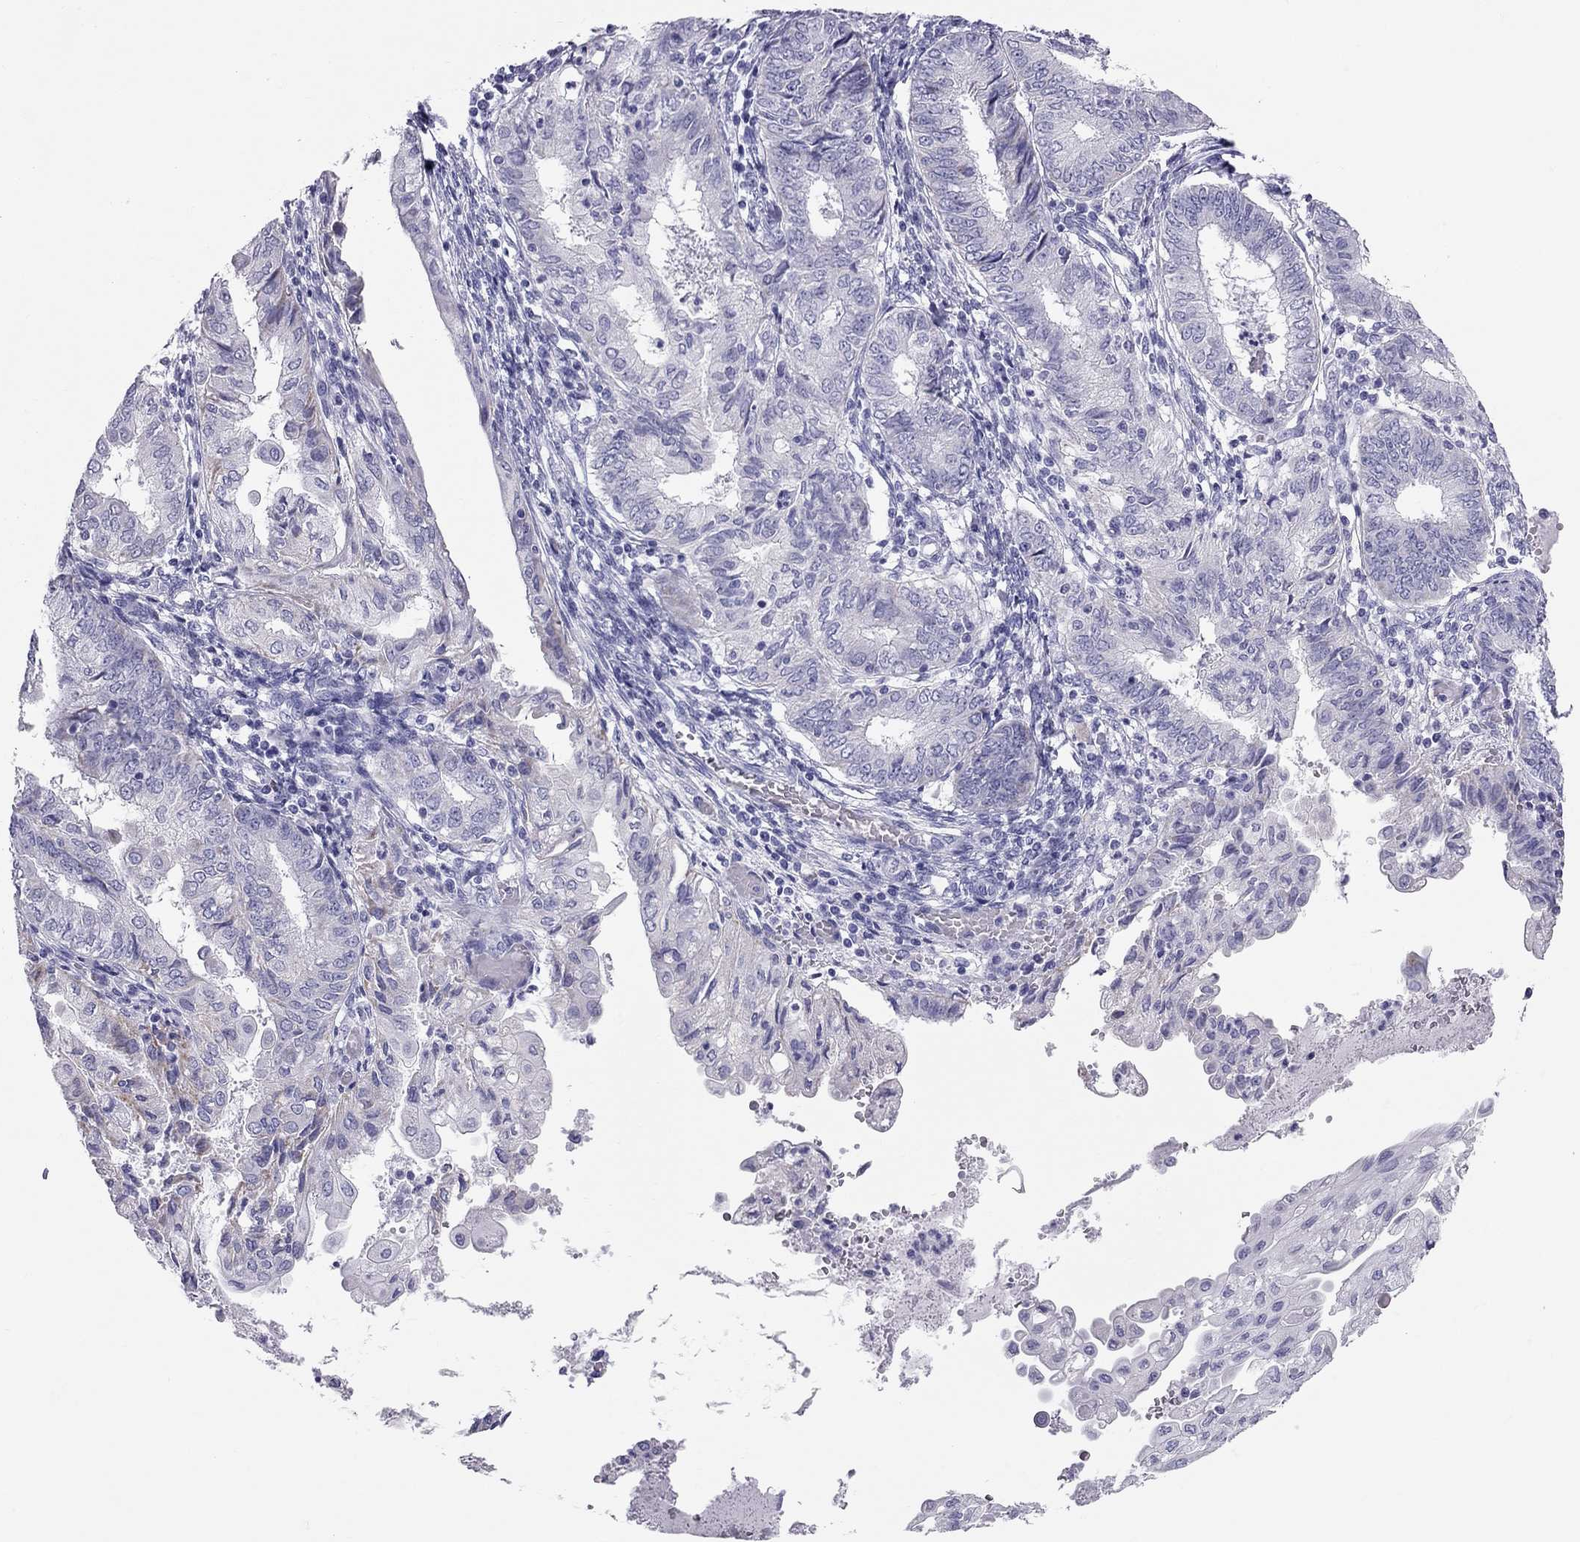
{"staining": {"intensity": "negative", "quantity": "none", "location": "none"}, "tissue": "endometrial cancer", "cell_type": "Tumor cells", "image_type": "cancer", "snomed": [{"axis": "morphology", "description": "Adenocarcinoma, NOS"}, {"axis": "topography", "description": "Endometrium"}], "caption": "Immunohistochemistry (IHC) photomicrograph of endometrial cancer stained for a protein (brown), which demonstrates no staining in tumor cells.", "gene": "TRPM3", "patient": {"sex": "female", "age": 68}}